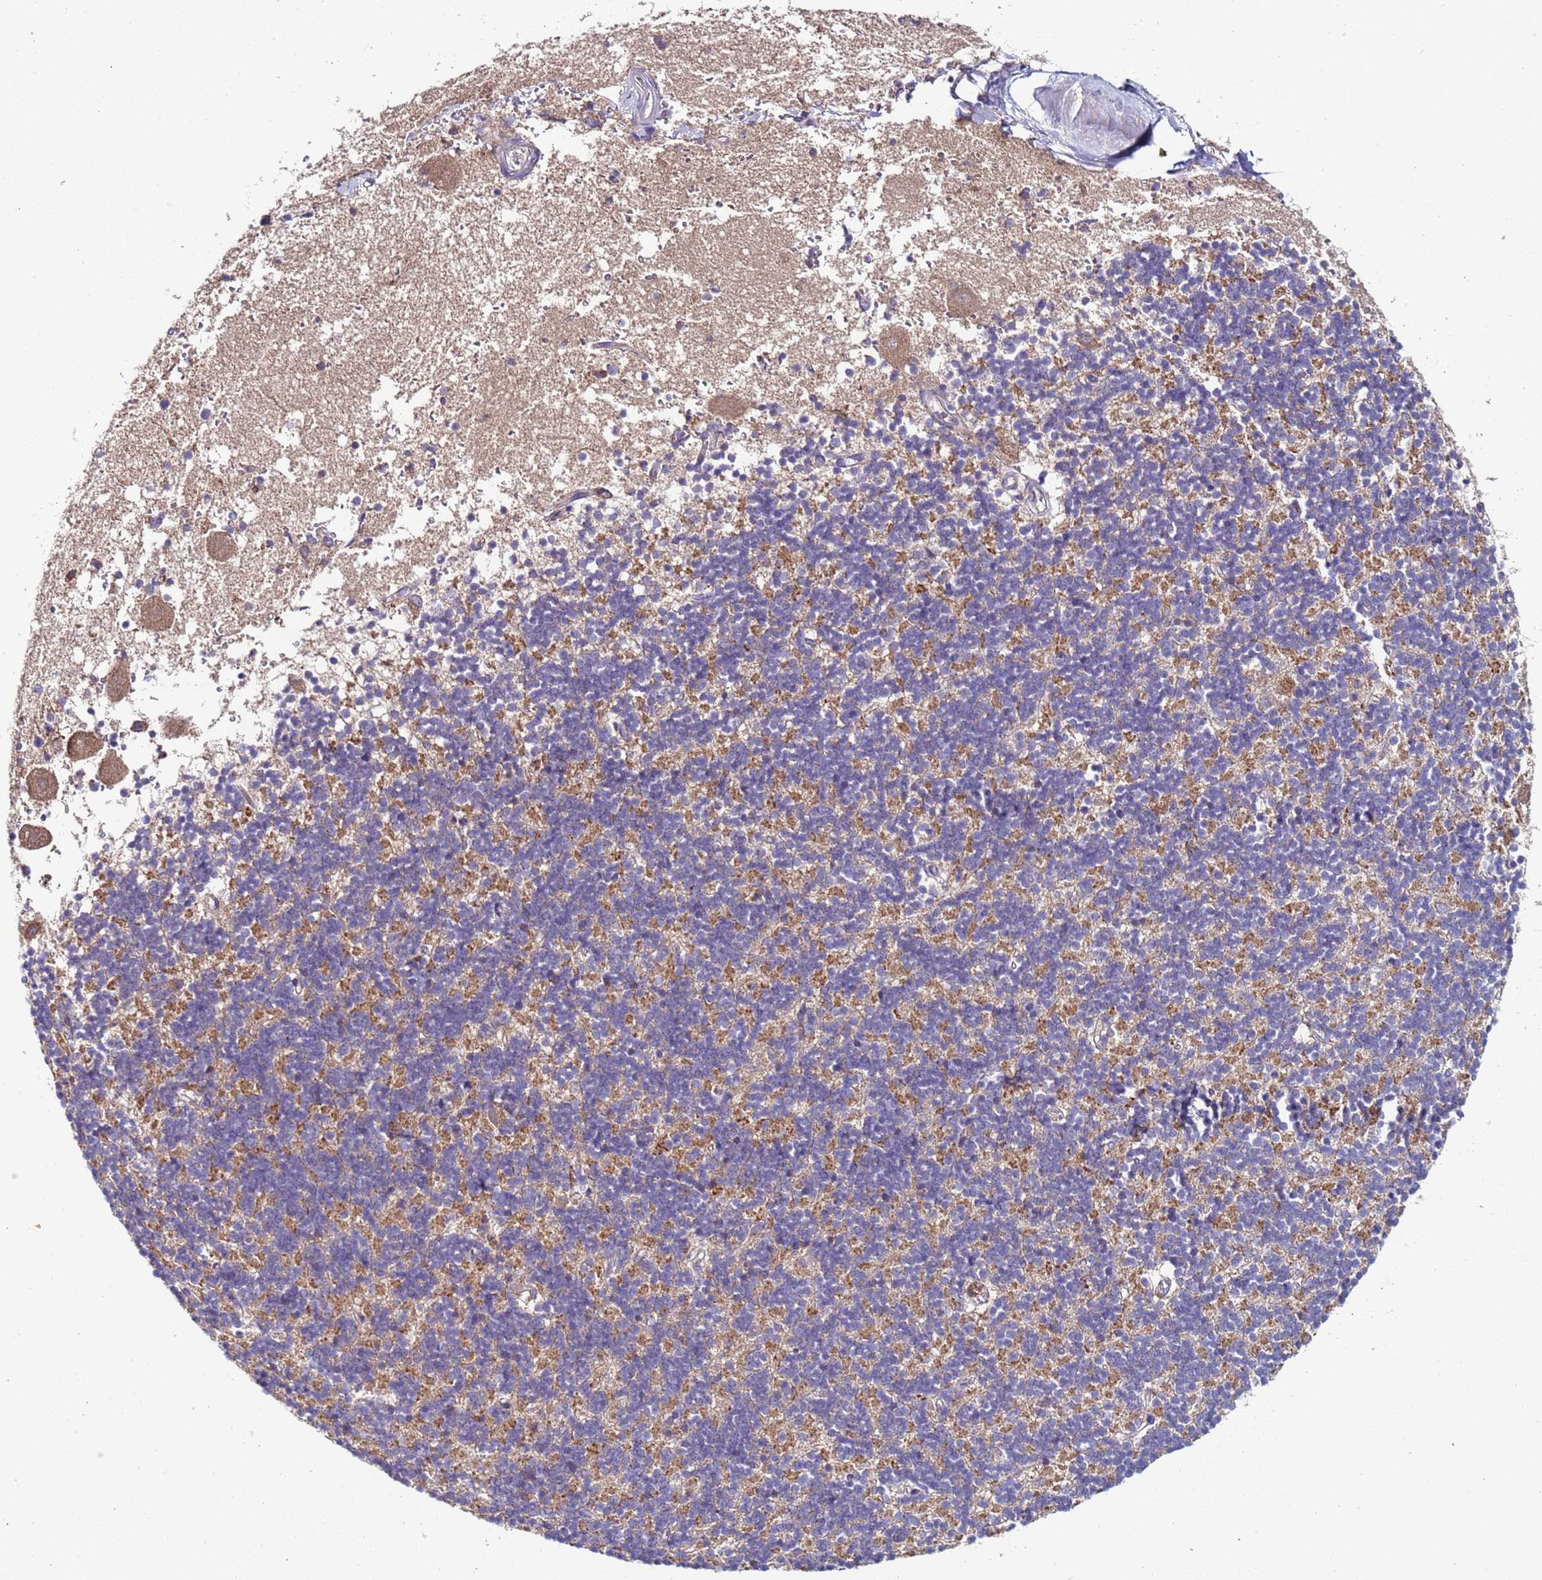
{"staining": {"intensity": "moderate", "quantity": "<25%", "location": "cytoplasmic/membranous"}, "tissue": "cerebellum", "cell_type": "Cells in granular layer", "image_type": "normal", "snomed": [{"axis": "morphology", "description": "Normal tissue, NOS"}, {"axis": "topography", "description": "Cerebellum"}], "caption": "Protein staining of benign cerebellum demonstrates moderate cytoplasmic/membranous staining in approximately <25% of cells in granular layer.", "gene": "TMEM126A", "patient": {"sex": "male", "age": 54}}